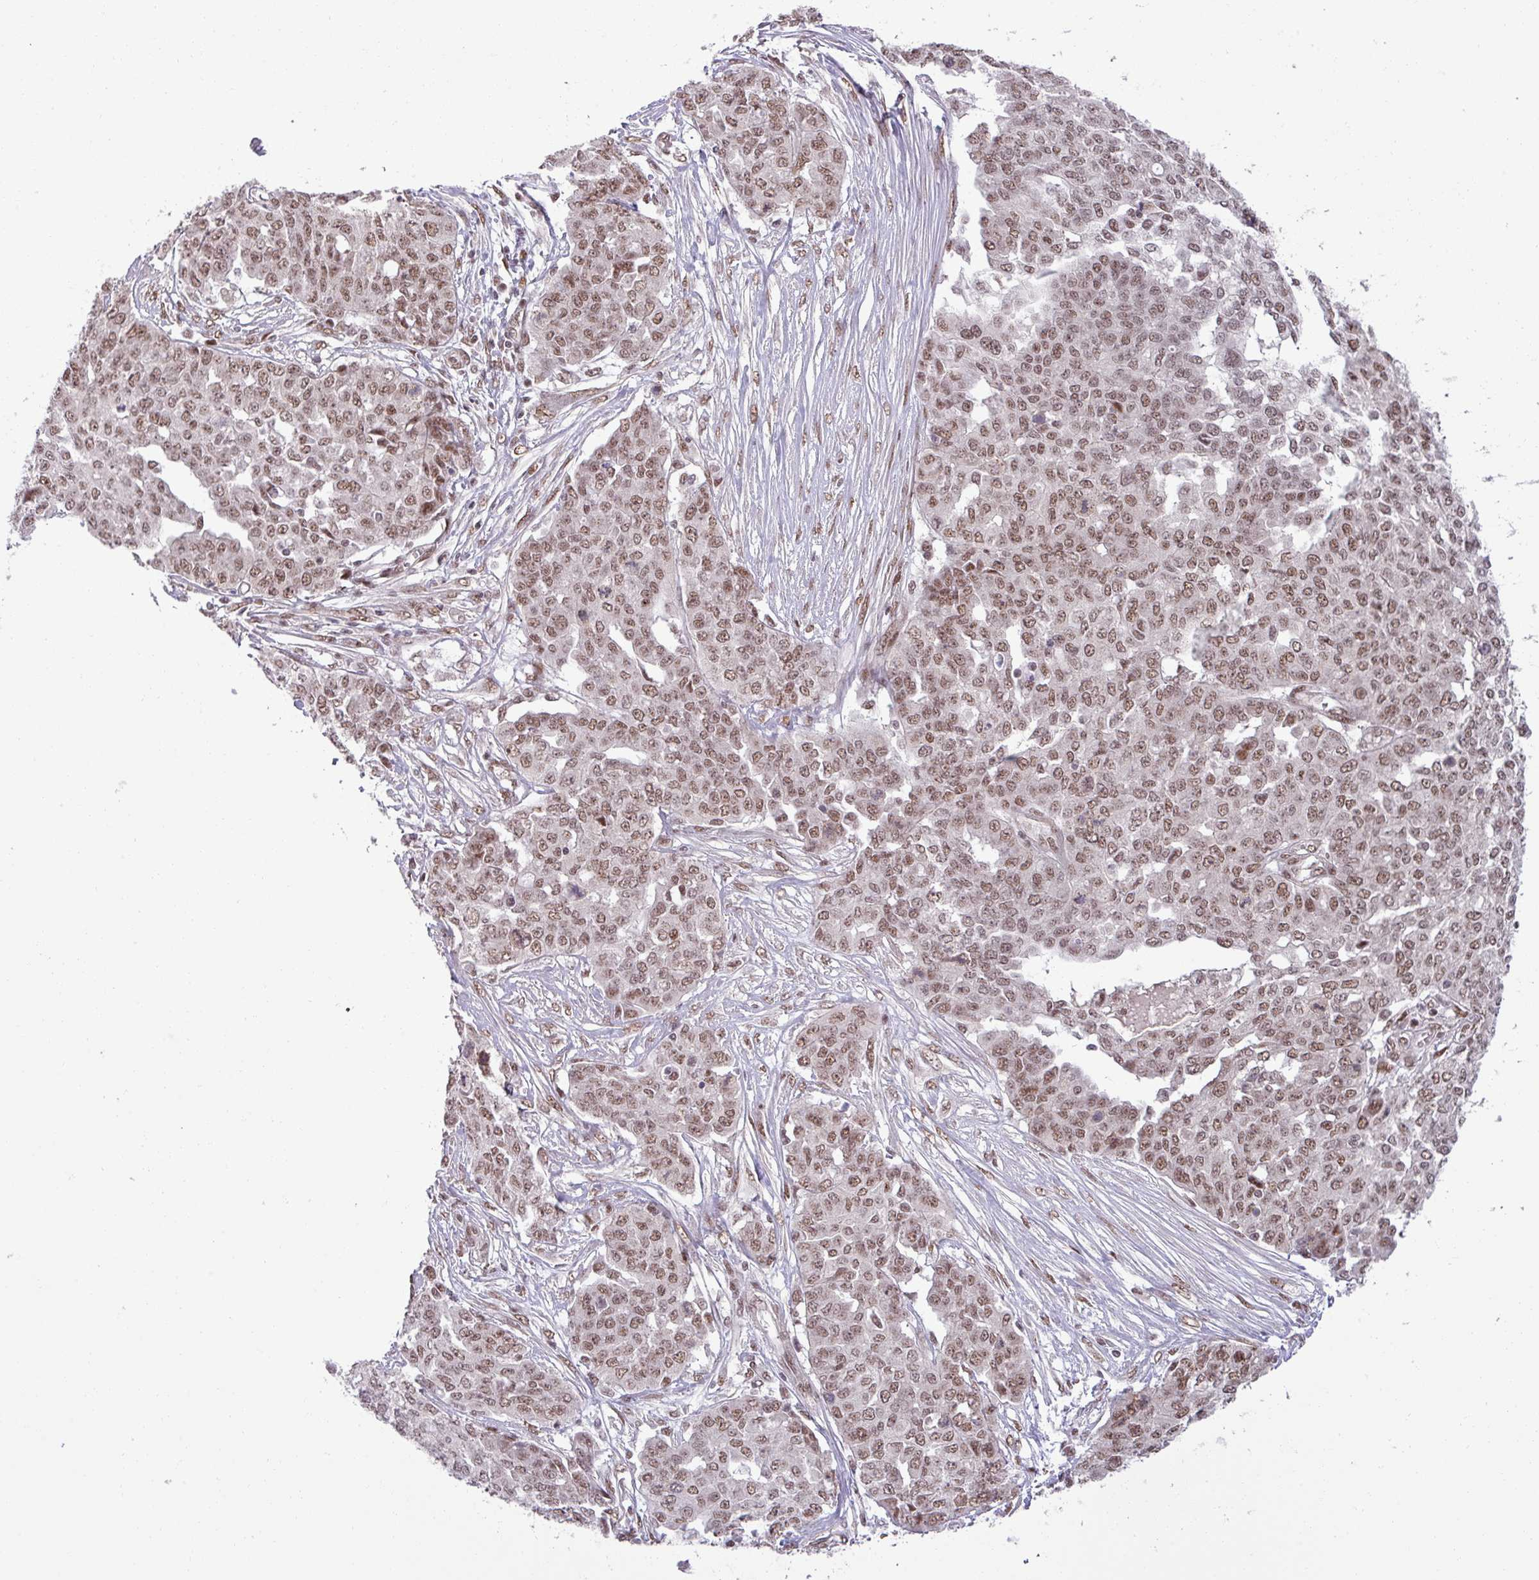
{"staining": {"intensity": "moderate", "quantity": ">75%", "location": "nuclear"}, "tissue": "ovarian cancer", "cell_type": "Tumor cells", "image_type": "cancer", "snomed": [{"axis": "morphology", "description": "Cystadenocarcinoma, serous, NOS"}, {"axis": "topography", "description": "Soft tissue"}, {"axis": "topography", "description": "Ovary"}], "caption": "Serous cystadenocarcinoma (ovarian) tissue shows moderate nuclear expression in about >75% of tumor cells", "gene": "PTPN20", "patient": {"sex": "female", "age": 57}}